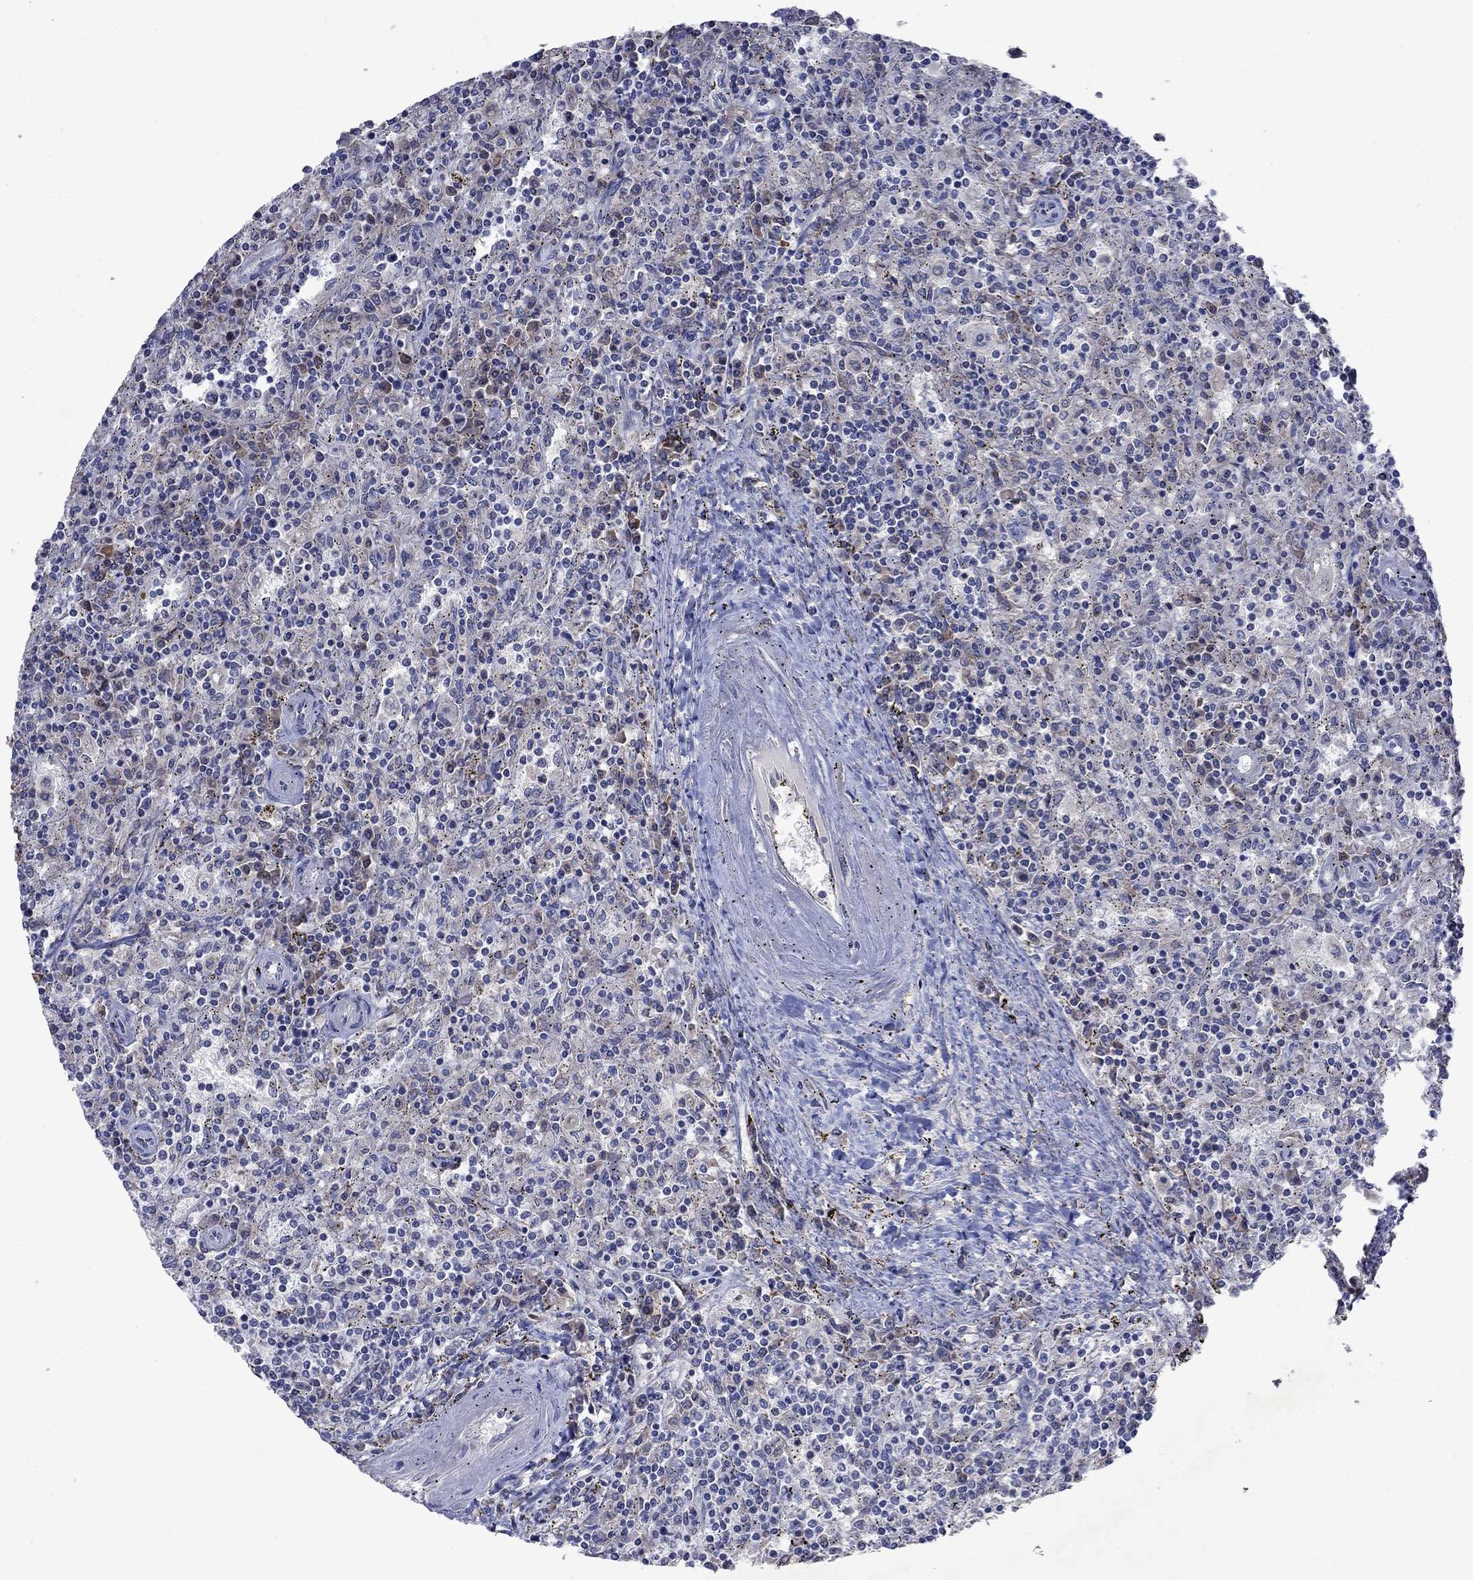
{"staining": {"intensity": "negative", "quantity": "none", "location": "none"}, "tissue": "lymphoma", "cell_type": "Tumor cells", "image_type": "cancer", "snomed": [{"axis": "morphology", "description": "Malignant lymphoma, non-Hodgkin's type, Low grade"}, {"axis": "topography", "description": "Spleen"}], "caption": "Immunohistochemical staining of malignant lymphoma, non-Hodgkin's type (low-grade) exhibits no significant staining in tumor cells. (Brightfield microscopy of DAB (3,3'-diaminobenzidine) IHC at high magnification).", "gene": "TMEM97", "patient": {"sex": "male", "age": 62}}